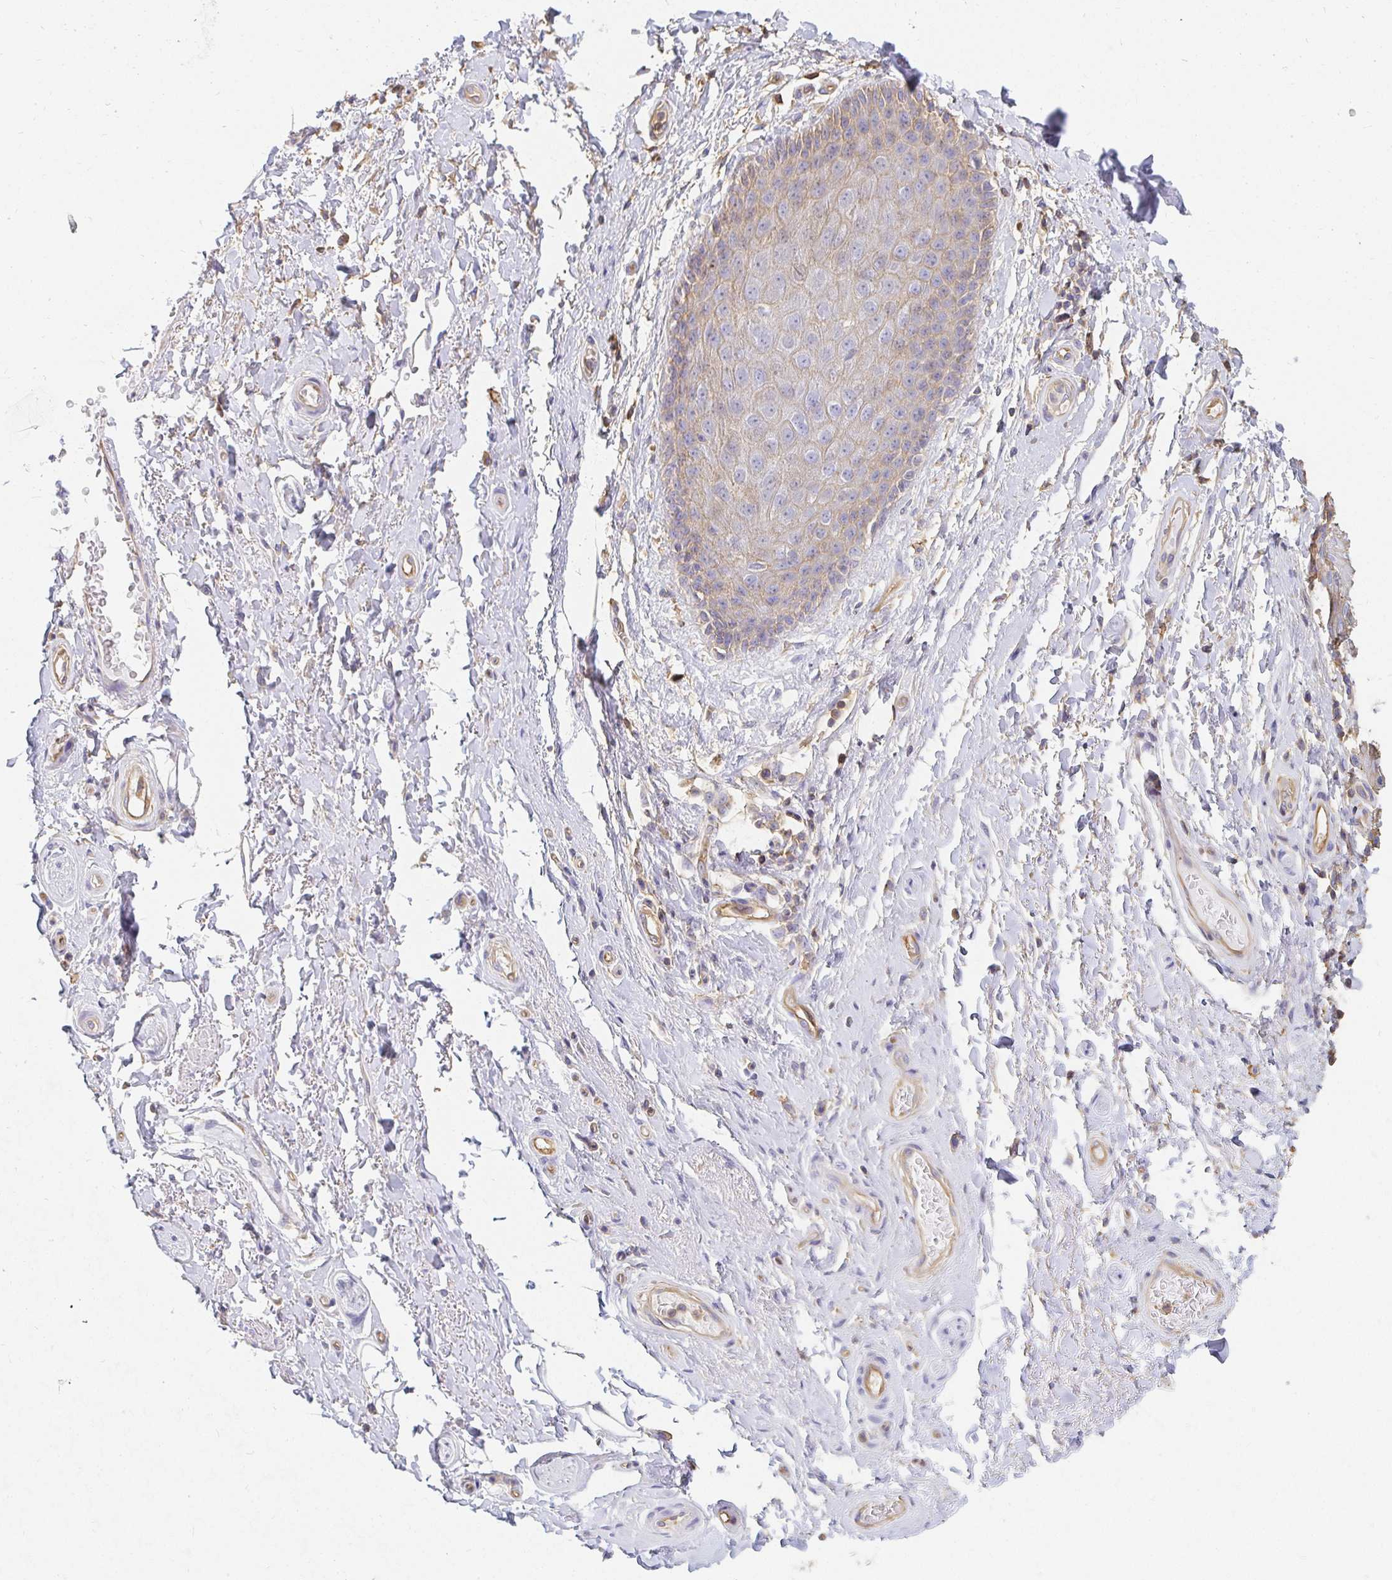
{"staining": {"intensity": "negative", "quantity": "none", "location": "none"}, "tissue": "adipose tissue", "cell_type": "Adipocytes", "image_type": "normal", "snomed": [{"axis": "morphology", "description": "Normal tissue, NOS"}, {"axis": "topography", "description": "Peripheral nerve tissue"}], "caption": "This is an immunohistochemistry histopathology image of normal human adipose tissue. There is no positivity in adipocytes.", "gene": "TSPAN19", "patient": {"sex": "male", "age": 51}}